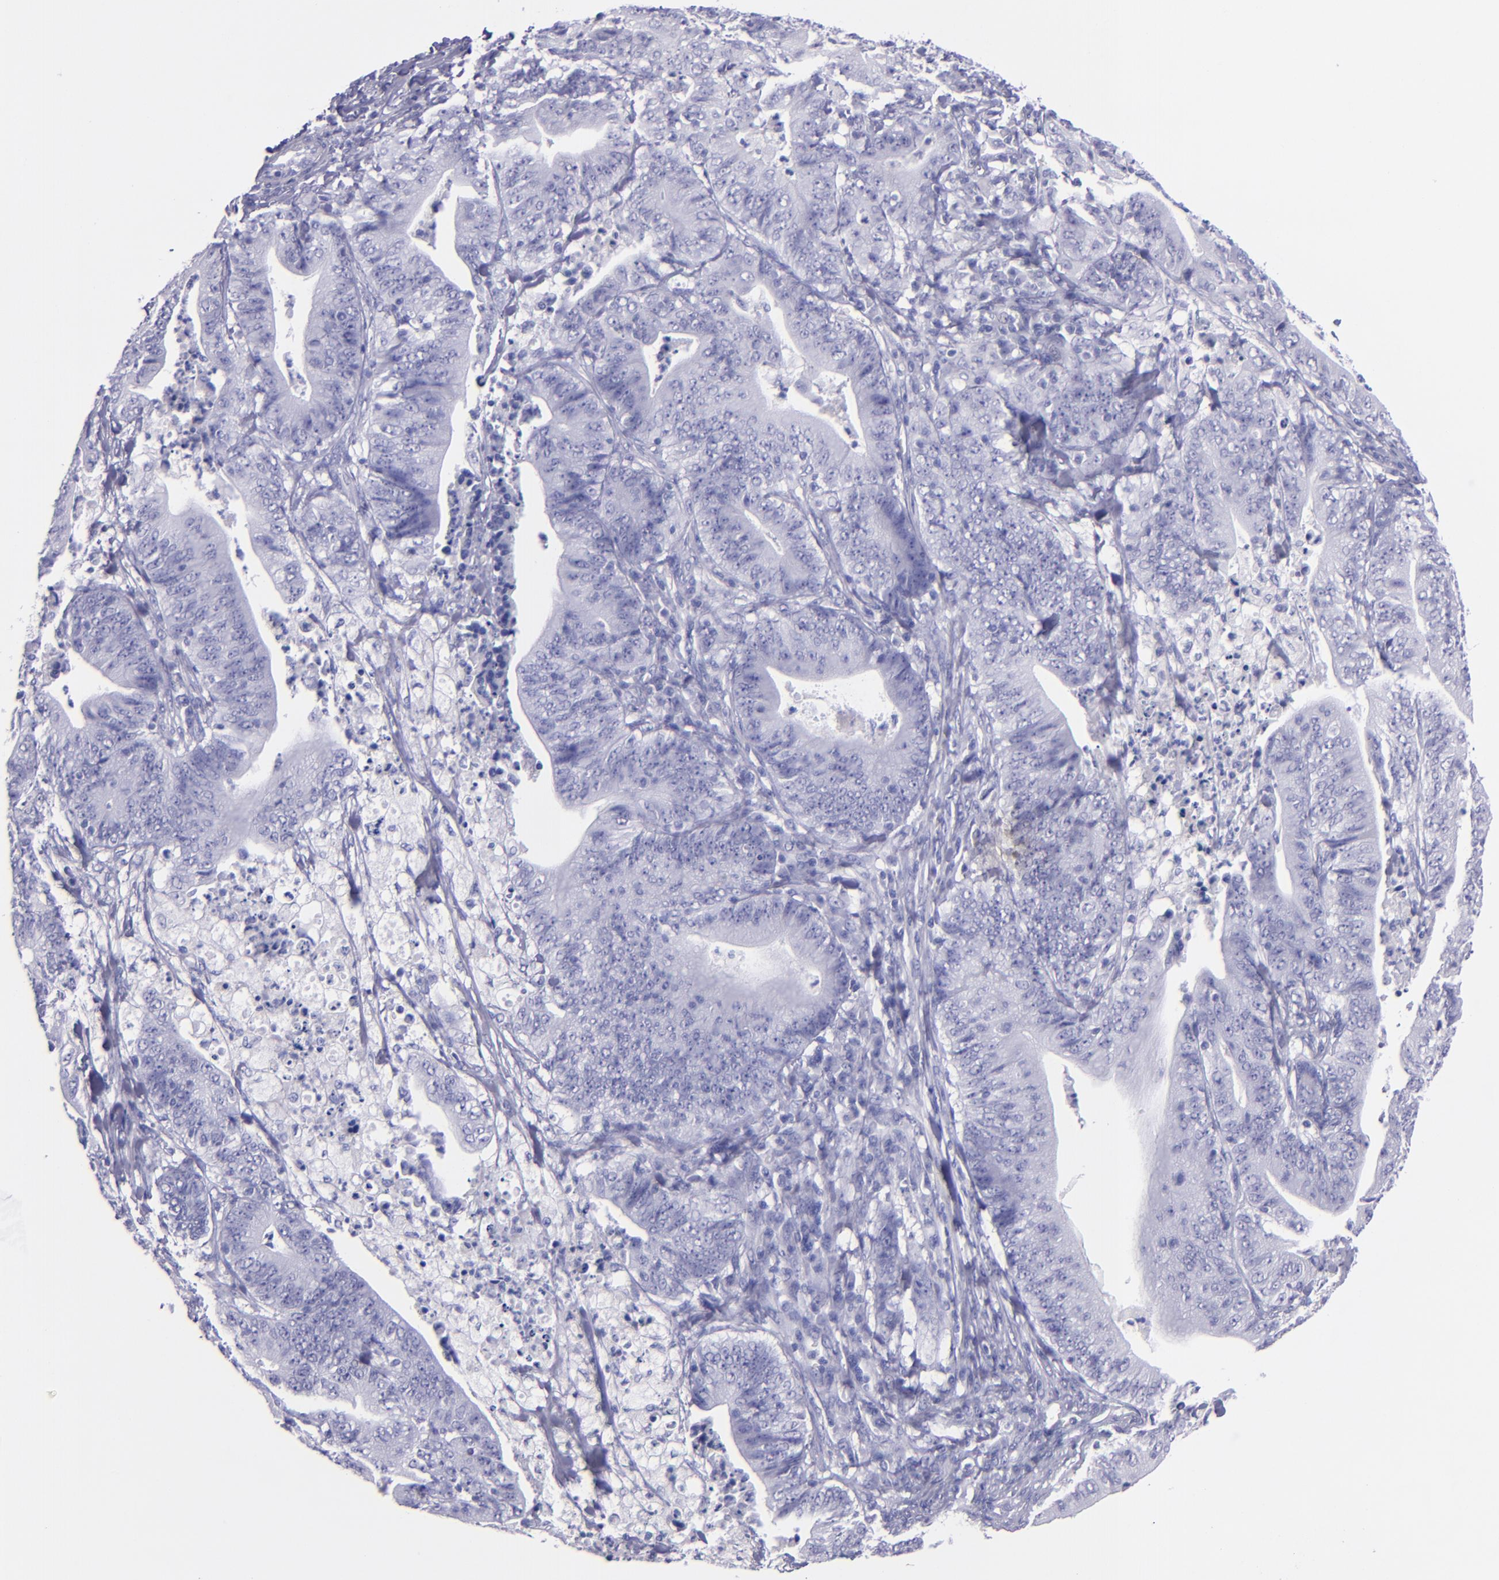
{"staining": {"intensity": "negative", "quantity": "none", "location": "none"}, "tissue": "stomach cancer", "cell_type": "Tumor cells", "image_type": "cancer", "snomed": [{"axis": "morphology", "description": "Adenocarcinoma, NOS"}, {"axis": "topography", "description": "Stomach, lower"}], "caption": "This micrograph is of stomach cancer (adenocarcinoma) stained with immunohistochemistry (IHC) to label a protein in brown with the nuclei are counter-stained blue. There is no positivity in tumor cells.", "gene": "TNNT3", "patient": {"sex": "female", "age": 86}}